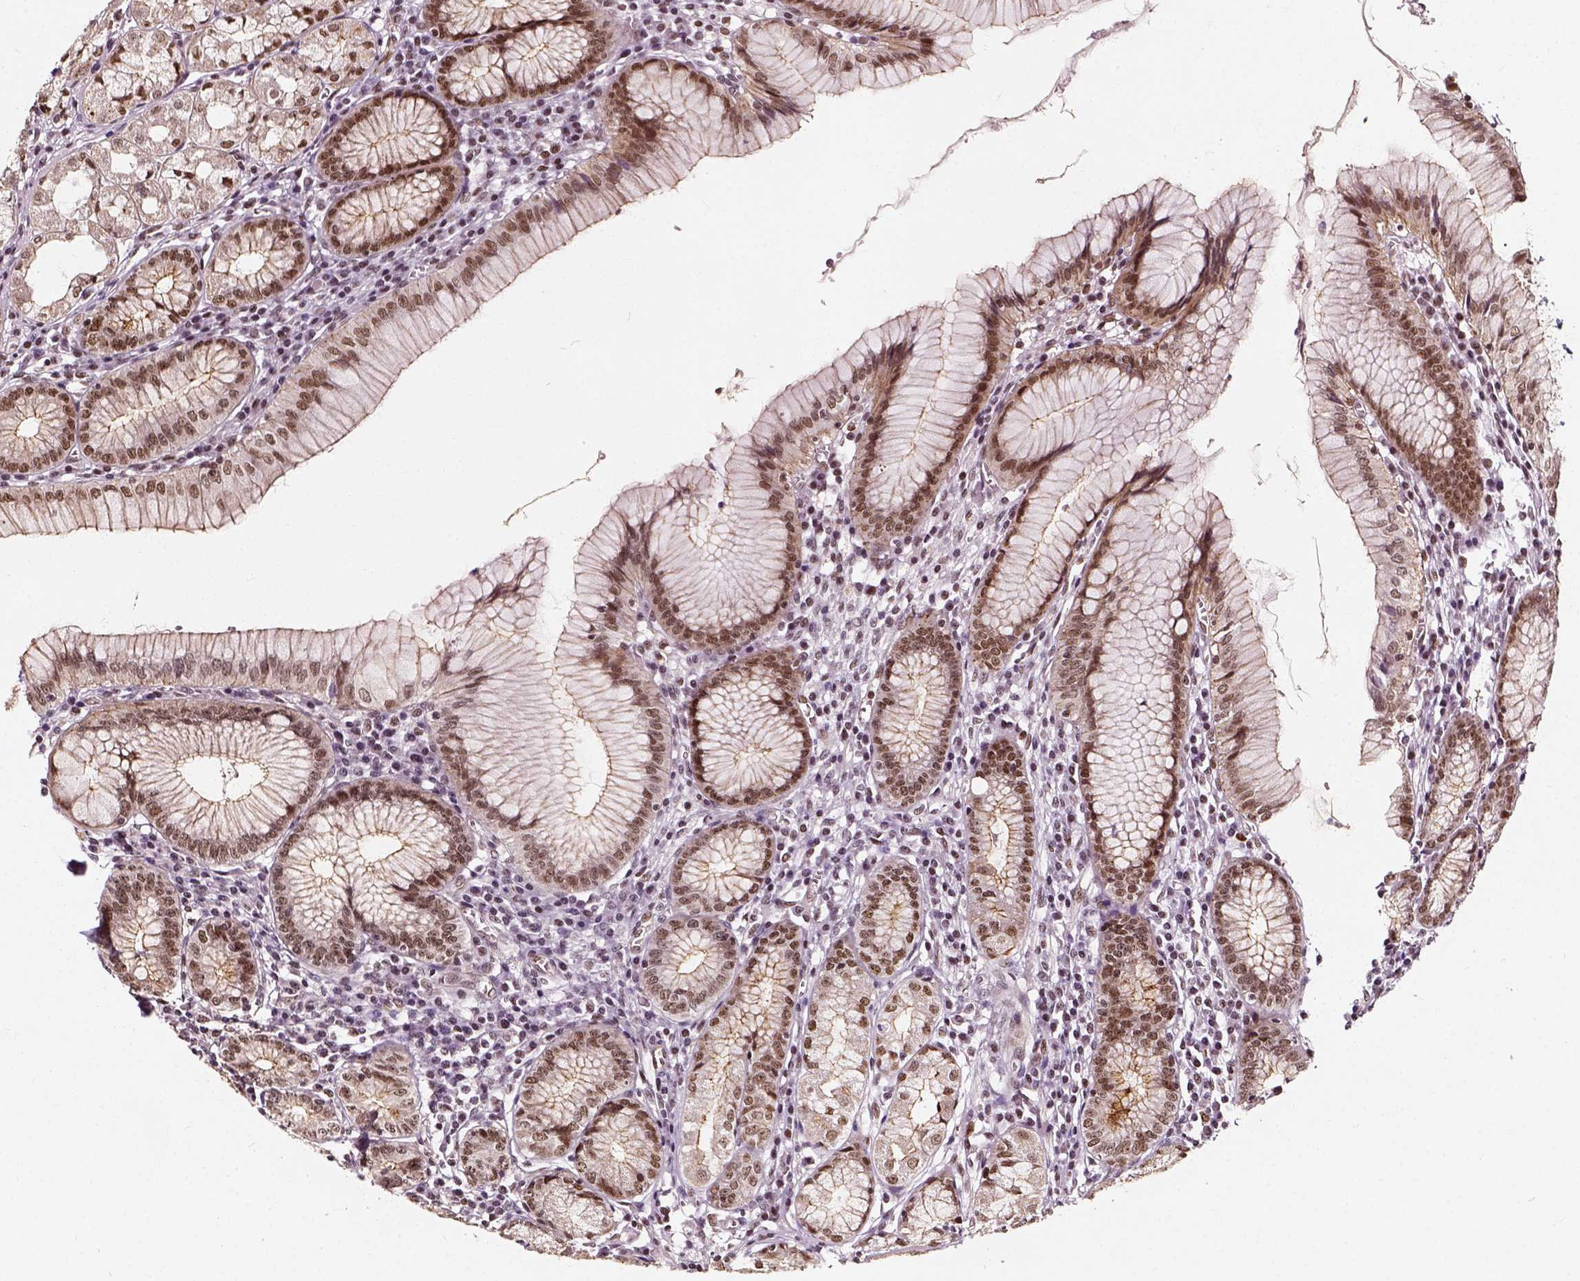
{"staining": {"intensity": "moderate", "quantity": ">75%", "location": "nuclear"}, "tissue": "stomach", "cell_type": "Glandular cells", "image_type": "normal", "snomed": [{"axis": "morphology", "description": "Normal tissue, NOS"}, {"axis": "topography", "description": "Stomach"}], "caption": "High-power microscopy captured an immunohistochemistry micrograph of normal stomach, revealing moderate nuclear staining in about >75% of glandular cells. (DAB (3,3'-diaminobenzidine) = brown stain, brightfield microscopy at high magnification).", "gene": "NACC1", "patient": {"sex": "male", "age": 55}}